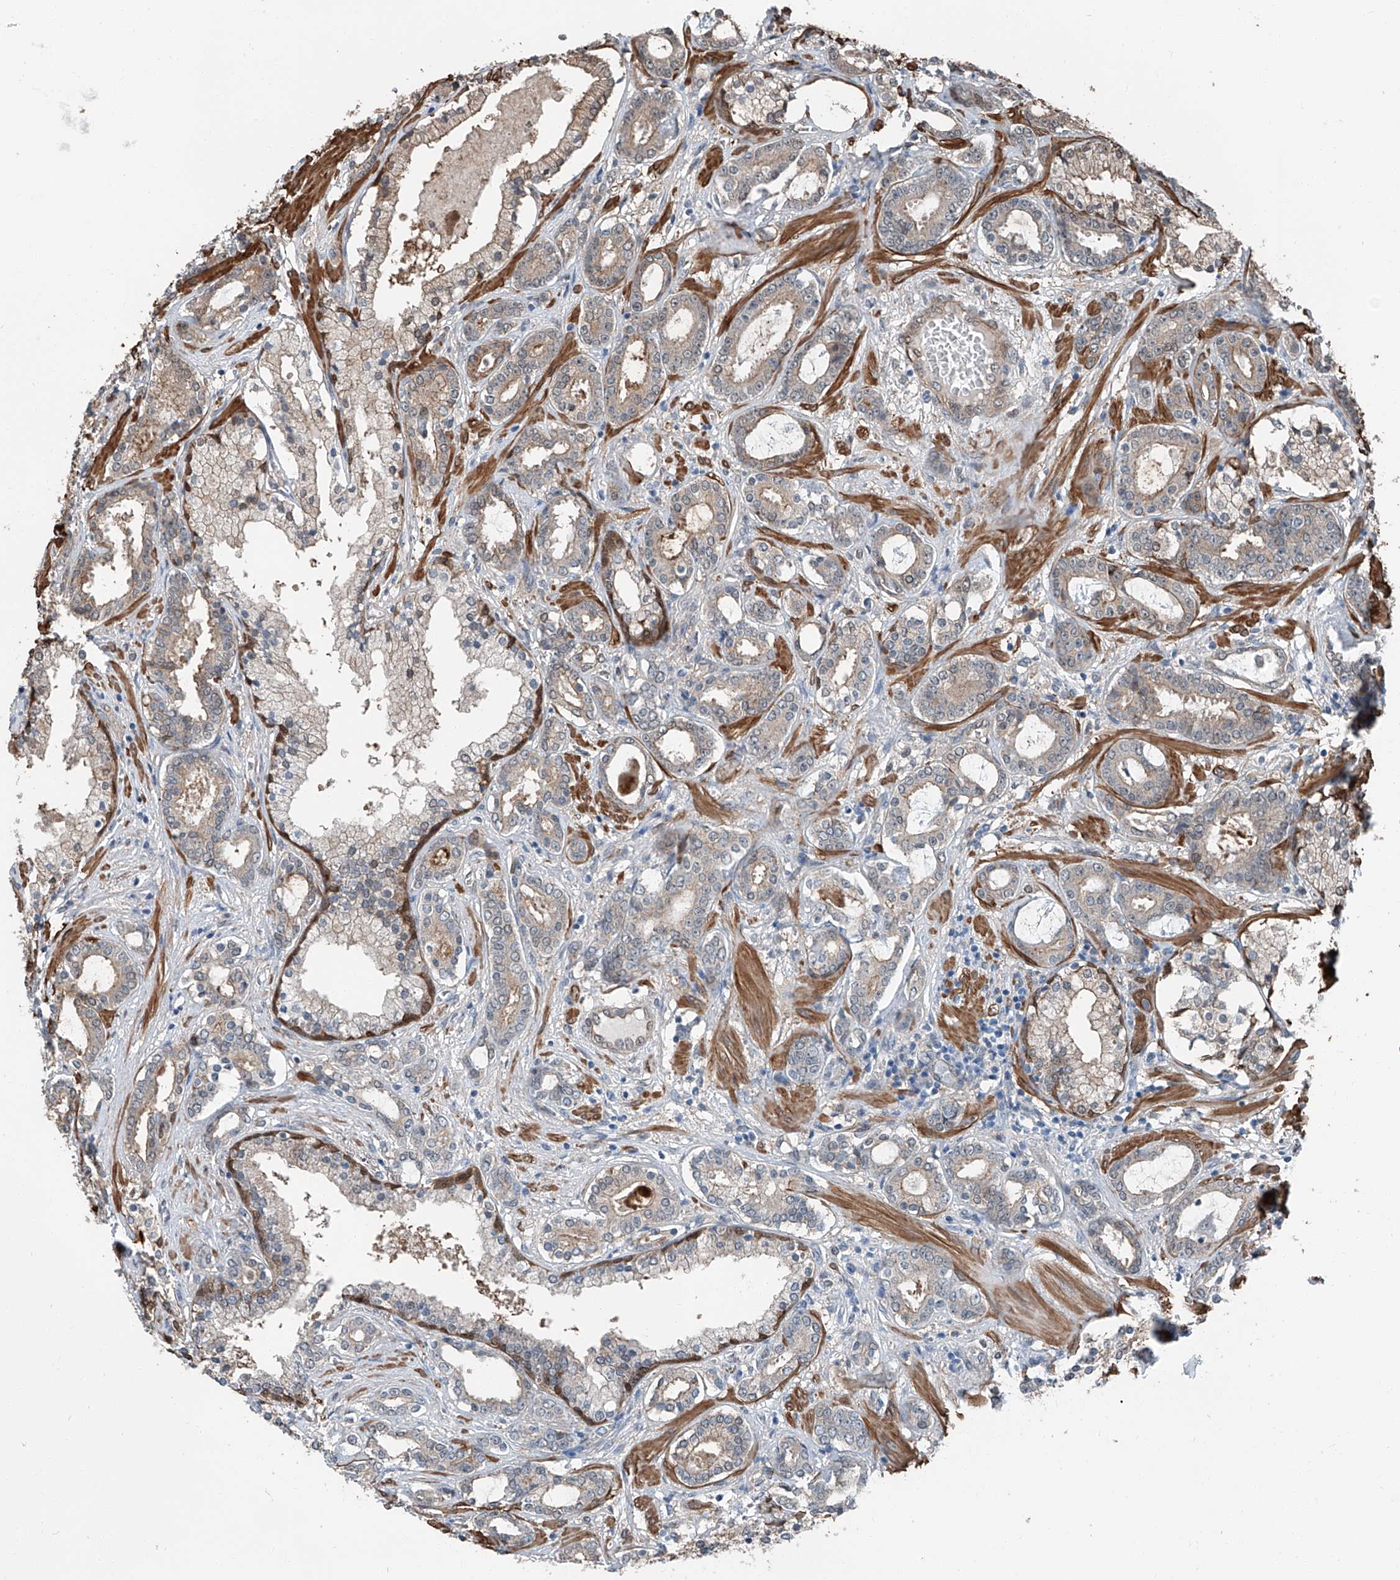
{"staining": {"intensity": "weak", "quantity": "25%-75%", "location": "cytoplasmic/membranous"}, "tissue": "prostate cancer", "cell_type": "Tumor cells", "image_type": "cancer", "snomed": [{"axis": "morphology", "description": "Adenocarcinoma, High grade"}, {"axis": "topography", "description": "Prostate"}], "caption": "Brown immunohistochemical staining in prostate cancer exhibits weak cytoplasmic/membranous staining in approximately 25%-75% of tumor cells.", "gene": "HSPA6", "patient": {"sex": "male", "age": 58}}